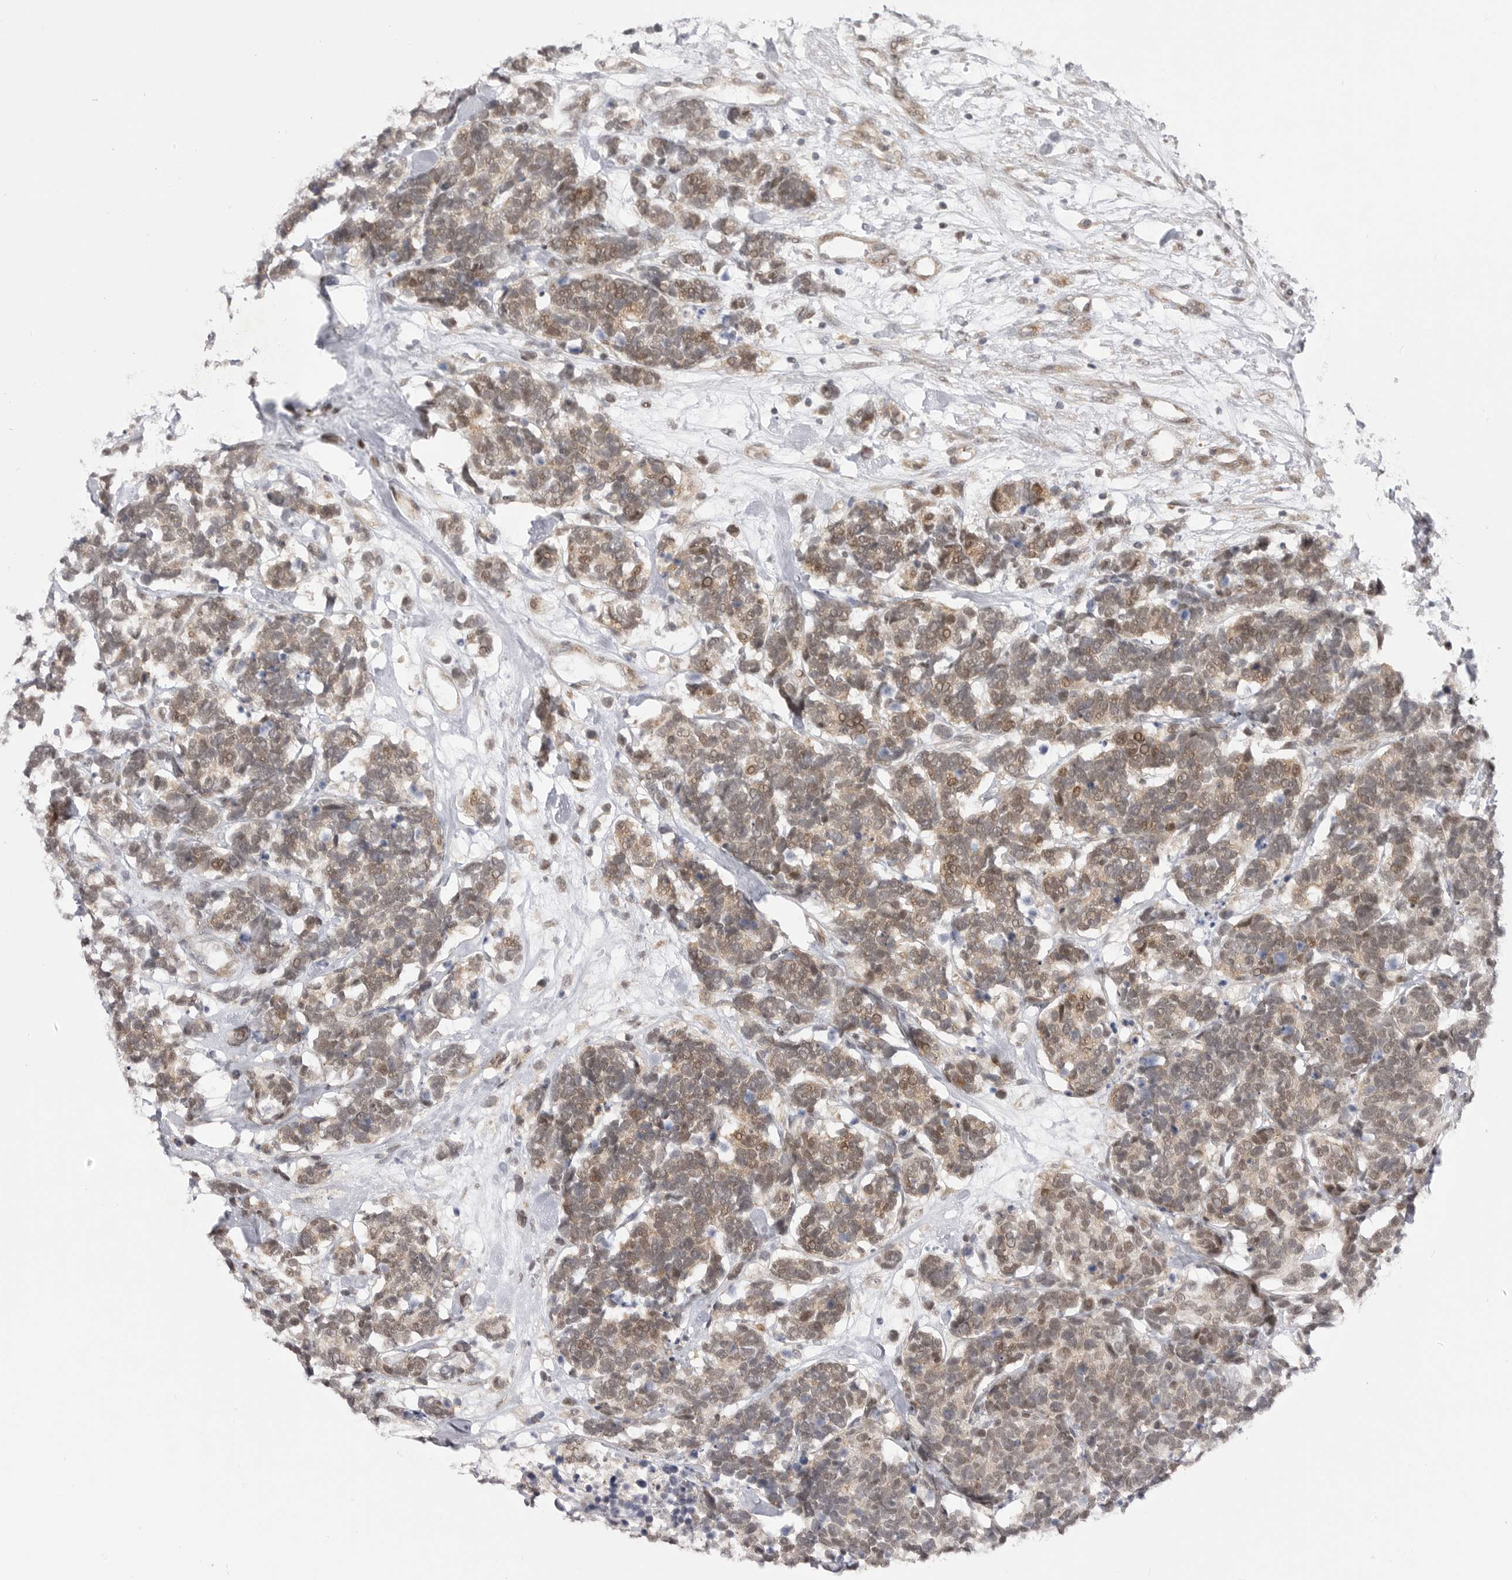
{"staining": {"intensity": "weak", "quantity": ">75%", "location": "cytoplasmic/membranous,nuclear"}, "tissue": "carcinoid", "cell_type": "Tumor cells", "image_type": "cancer", "snomed": [{"axis": "morphology", "description": "Carcinoma, NOS"}, {"axis": "morphology", "description": "Carcinoid, malignant, NOS"}, {"axis": "topography", "description": "Urinary bladder"}], "caption": "A photomicrograph showing weak cytoplasmic/membranous and nuclear expression in about >75% of tumor cells in carcinoid, as visualized by brown immunohistochemical staining.", "gene": "GGT6", "patient": {"sex": "male", "age": 57}}